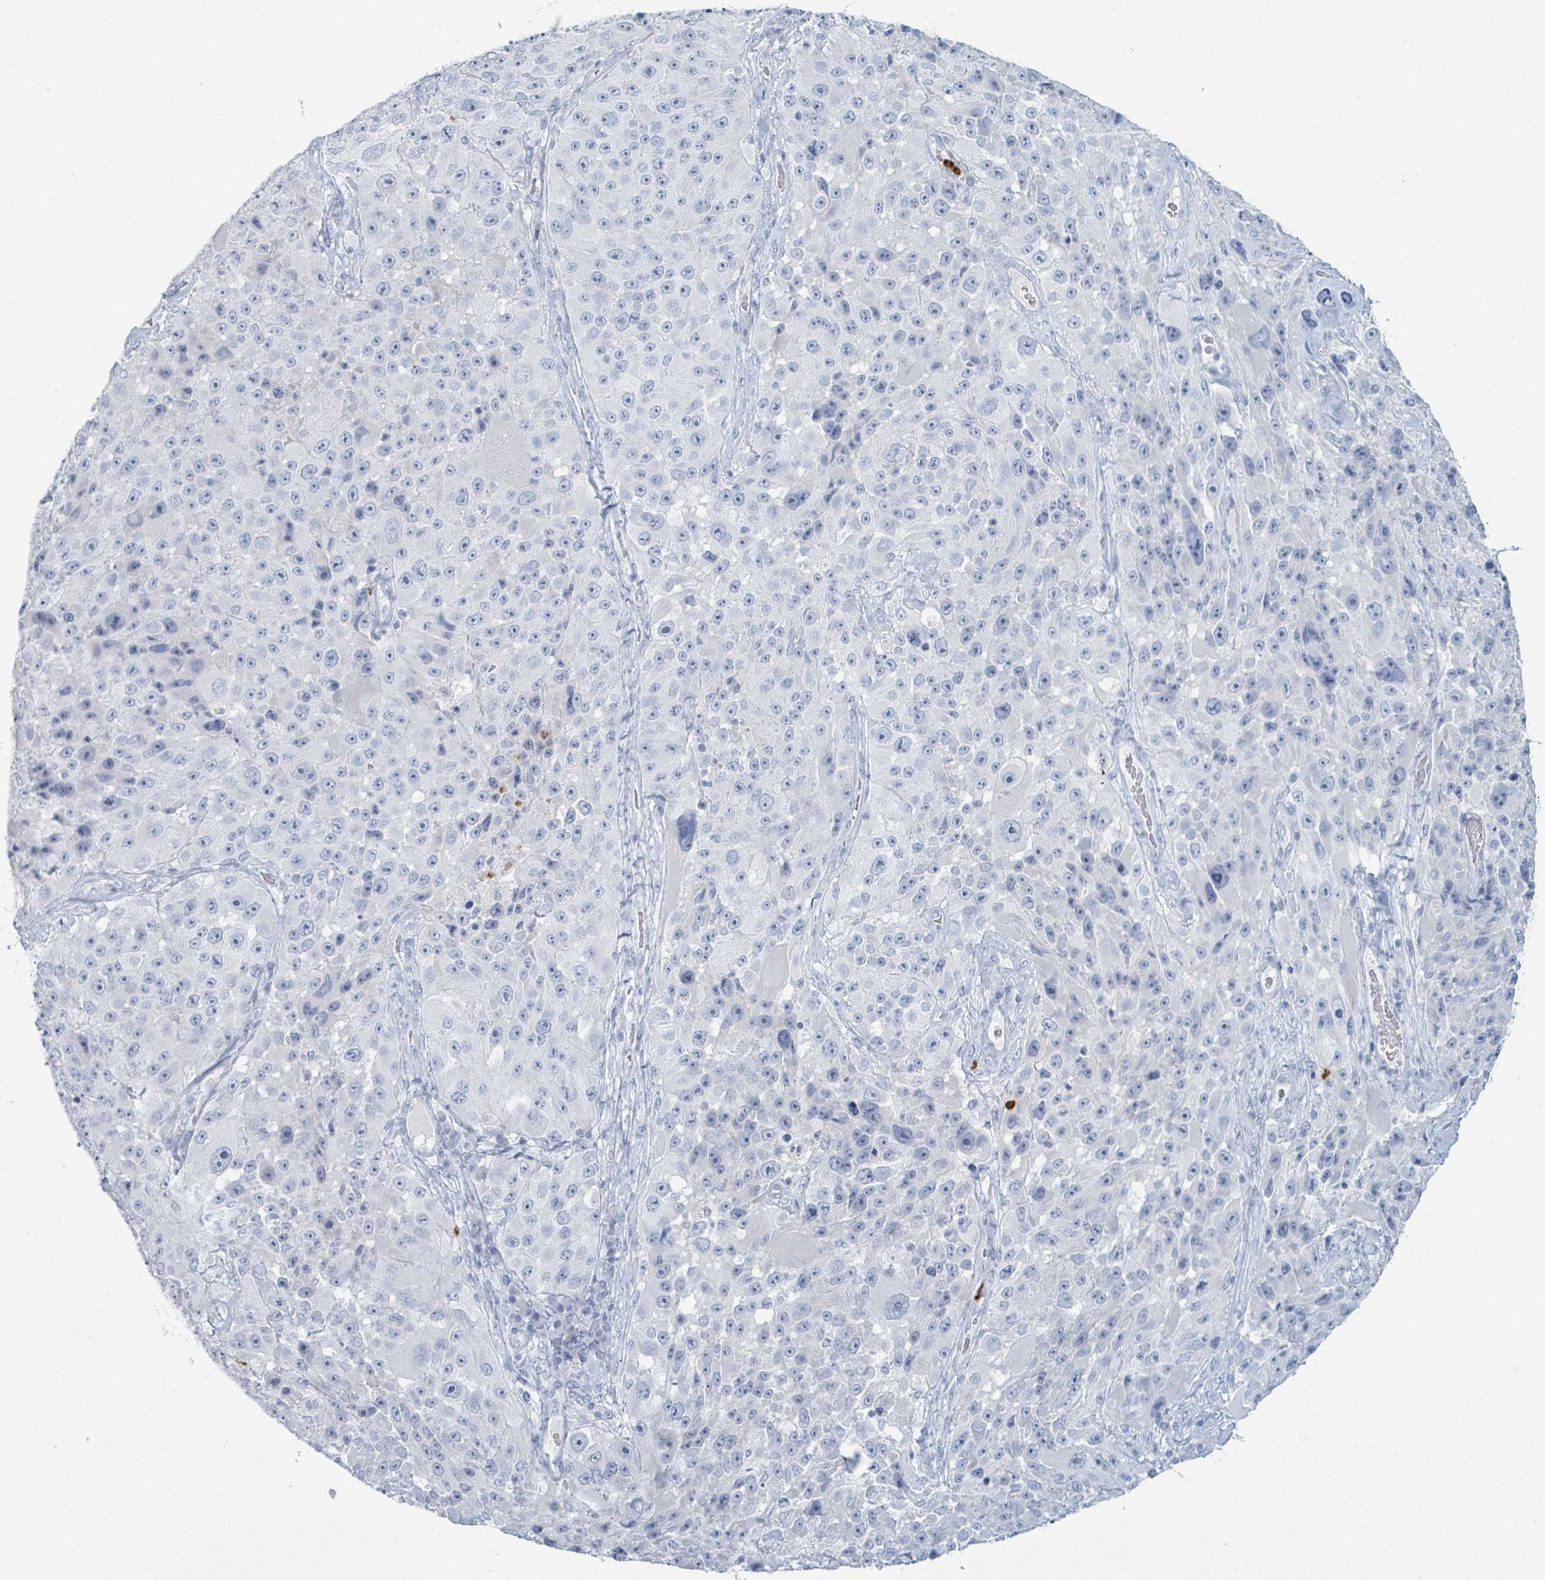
{"staining": {"intensity": "negative", "quantity": "none", "location": "none"}, "tissue": "melanoma", "cell_type": "Tumor cells", "image_type": "cancer", "snomed": [{"axis": "morphology", "description": "Malignant melanoma, Metastatic site"}, {"axis": "topography", "description": "Lymph node"}], "caption": "Immunohistochemistry photomicrograph of neoplastic tissue: melanoma stained with DAB reveals no significant protein staining in tumor cells.", "gene": "DEFA4", "patient": {"sex": "male", "age": 62}}